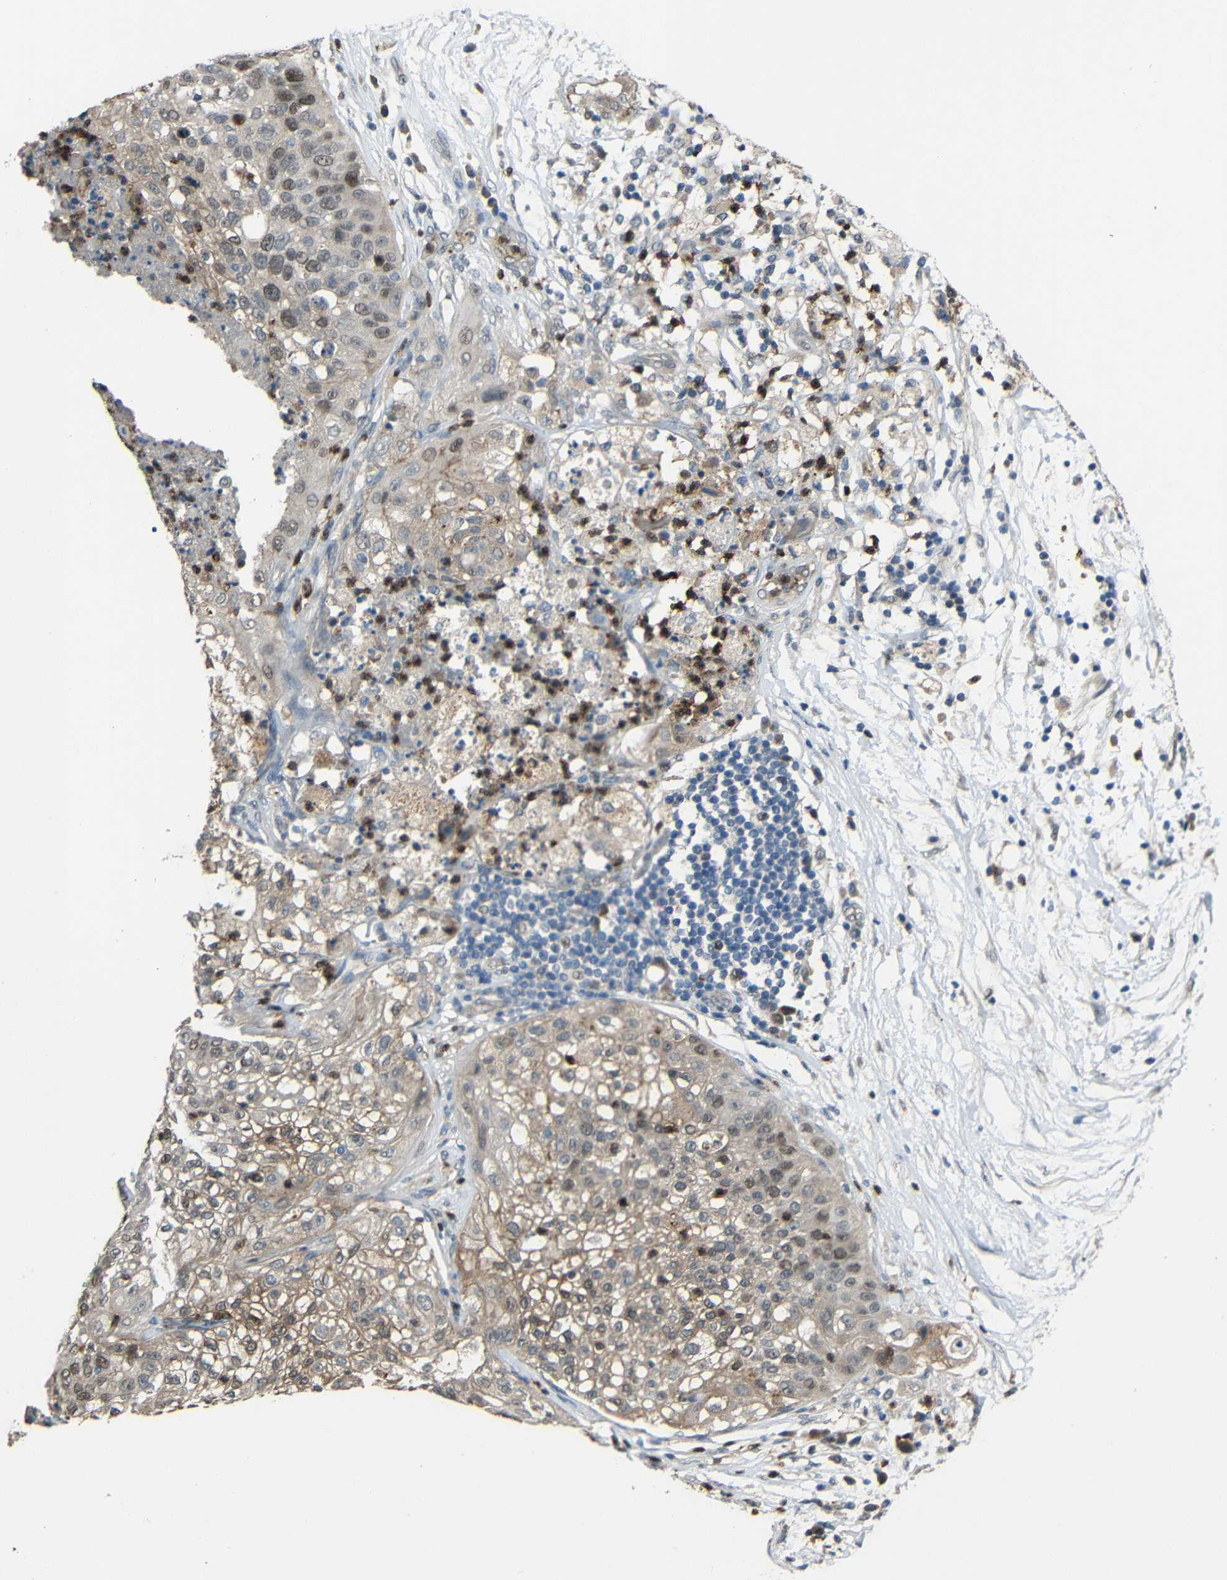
{"staining": {"intensity": "weak", "quantity": "<25%", "location": "nuclear"}, "tissue": "lung cancer", "cell_type": "Tumor cells", "image_type": "cancer", "snomed": [{"axis": "morphology", "description": "Inflammation, NOS"}, {"axis": "morphology", "description": "Squamous cell carcinoma, NOS"}, {"axis": "topography", "description": "Lymph node"}, {"axis": "topography", "description": "Soft tissue"}, {"axis": "topography", "description": "Lung"}], "caption": "The image displays no staining of tumor cells in lung cancer (squamous cell carcinoma).", "gene": "STBD1", "patient": {"sex": "male", "age": 66}}